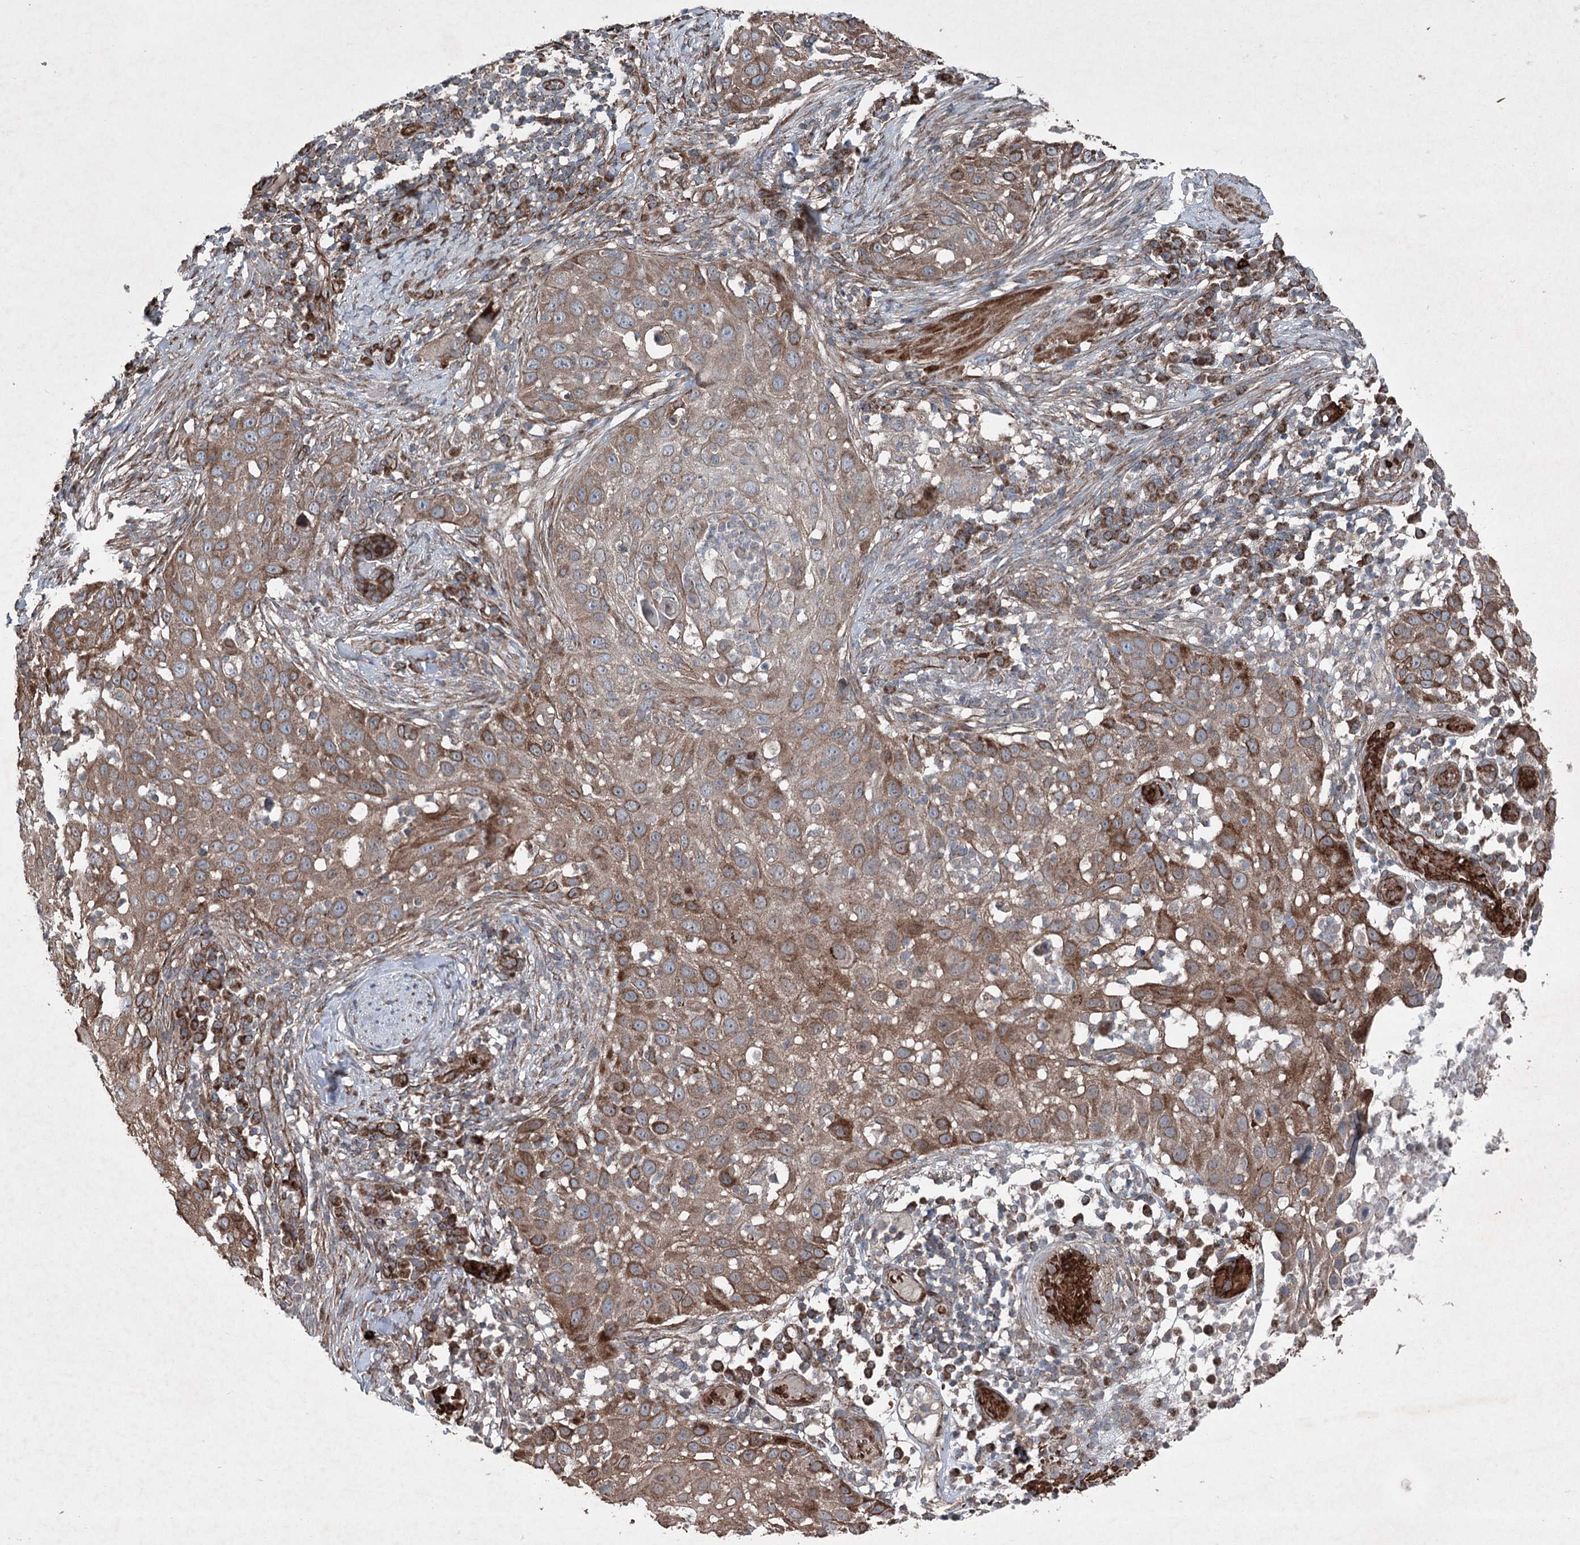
{"staining": {"intensity": "moderate", "quantity": ">75%", "location": "cytoplasmic/membranous"}, "tissue": "skin cancer", "cell_type": "Tumor cells", "image_type": "cancer", "snomed": [{"axis": "morphology", "description": "Squamous cell carcinoma, NOS"}, {"axis": "topography", "description": "Skin"}], "caption": "Immunohistochemical staining of human skin squamous cell carcinoma displays moderate cytoplasmic/membranous protein staining in approximately >75% of tumor cells.", "gene": "SERINC5", "patient": {"sex": "female", "age": 44}}